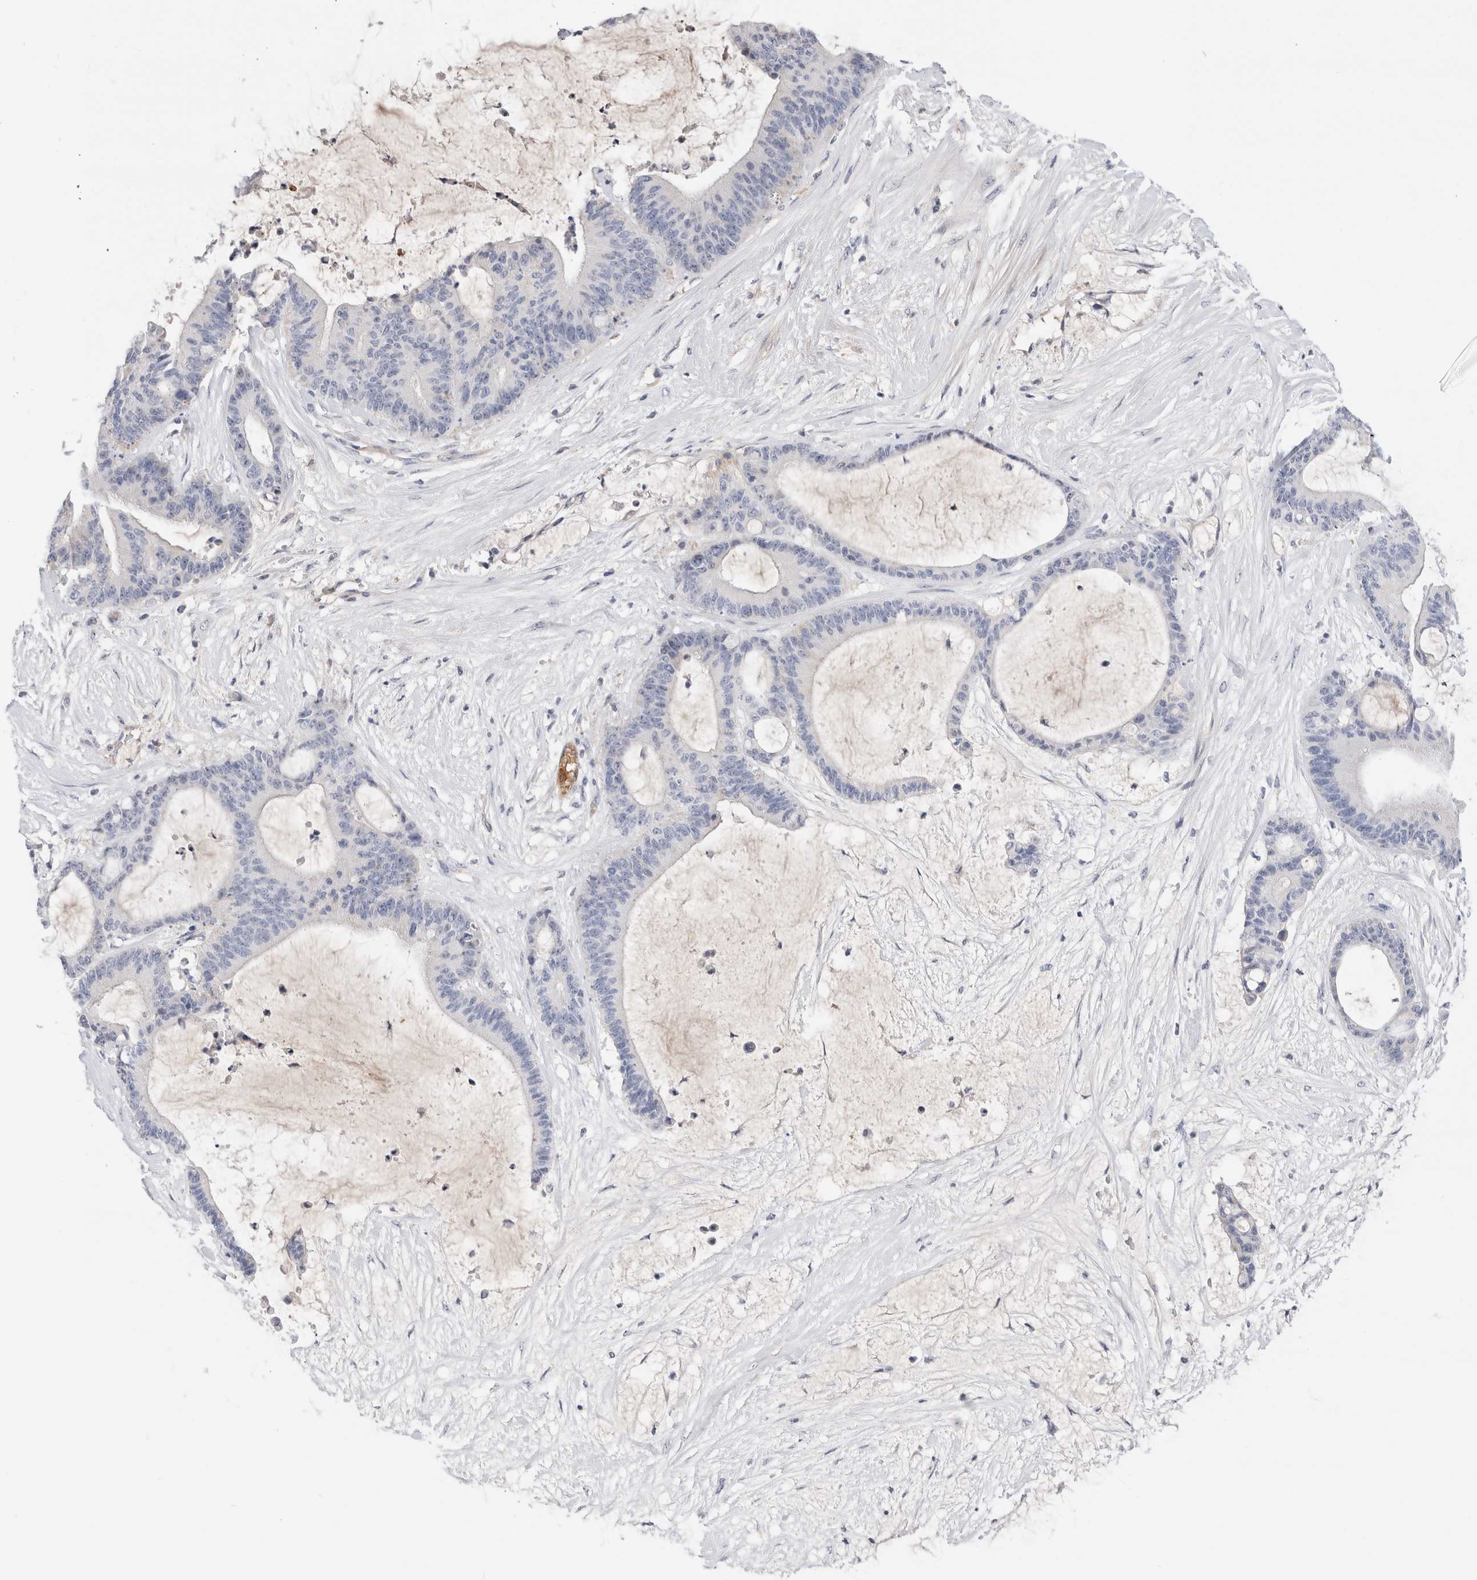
{"staining": {"intensity": "negative", "quantity": "none", "location": "none"}, "tissue": "liver cancer", "cell_type": "Tumor cells", "image_type": "cancer", "snomed": [{"axis": "morphology", "description": "Cholangiocarcinoma"}, {"axis": "topography", "description": "Liver"}], "caption": "This histopathology image is of cholangiocarcinoma (liver) stained with immunohistochemistry (IHC) to label a protein in brown with the nuclei are counter-stained blue. There is no staining in tumor cells. (Stains: DAB immunohistochemistry with hematoxylin counter stain, Microscopy: brightfield microscopy at high magnification).", "gene": "ECHDC2", "patient": {"sex": "female", "age": 73}}